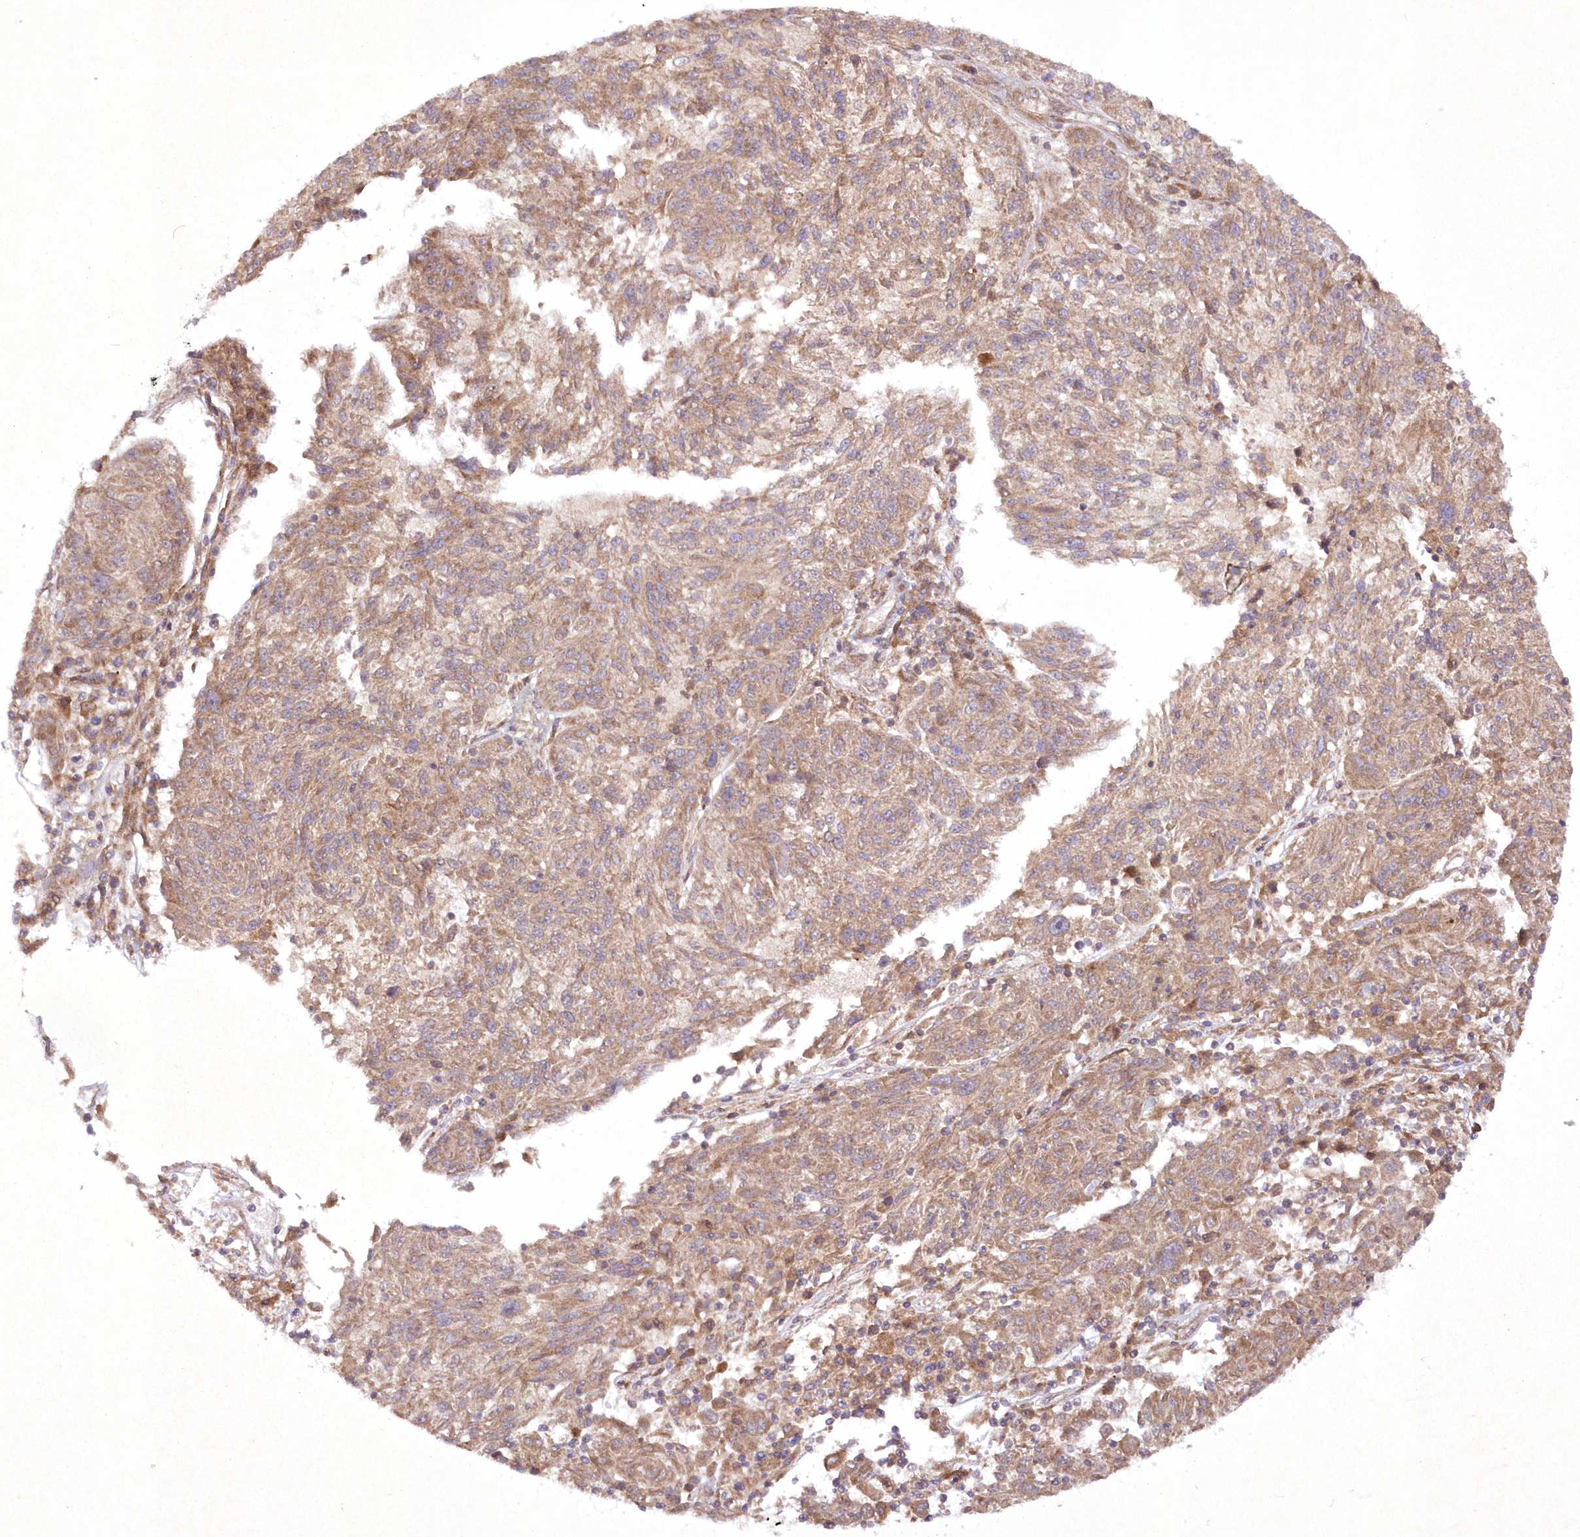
{"staining": {"intensity": "moderate", "quantity": "25%-75%", "location": "cytoplasmic/membranous"}, "tissue": "melanoma", "cell_type": "Tumor cells", "image_type": "cancer", "snomed": [{"axis": "morphology", "description": "Malignant melanoma, NOS"}, {"axis": "topography", "description": "Skin"}], "caption": "Immunohistochemistry (IHC) micrograph of neoplastic tissue: melanoma stained using immunohistochemistry reveals medium levels of moderate protein expression localized specifically in the cytoplasmic/membranous of tumor cells, appearing as a cytoplasmic/membranous brown color.", "gene": "APOM", "patient": {"sex": "male", "age": 53}}